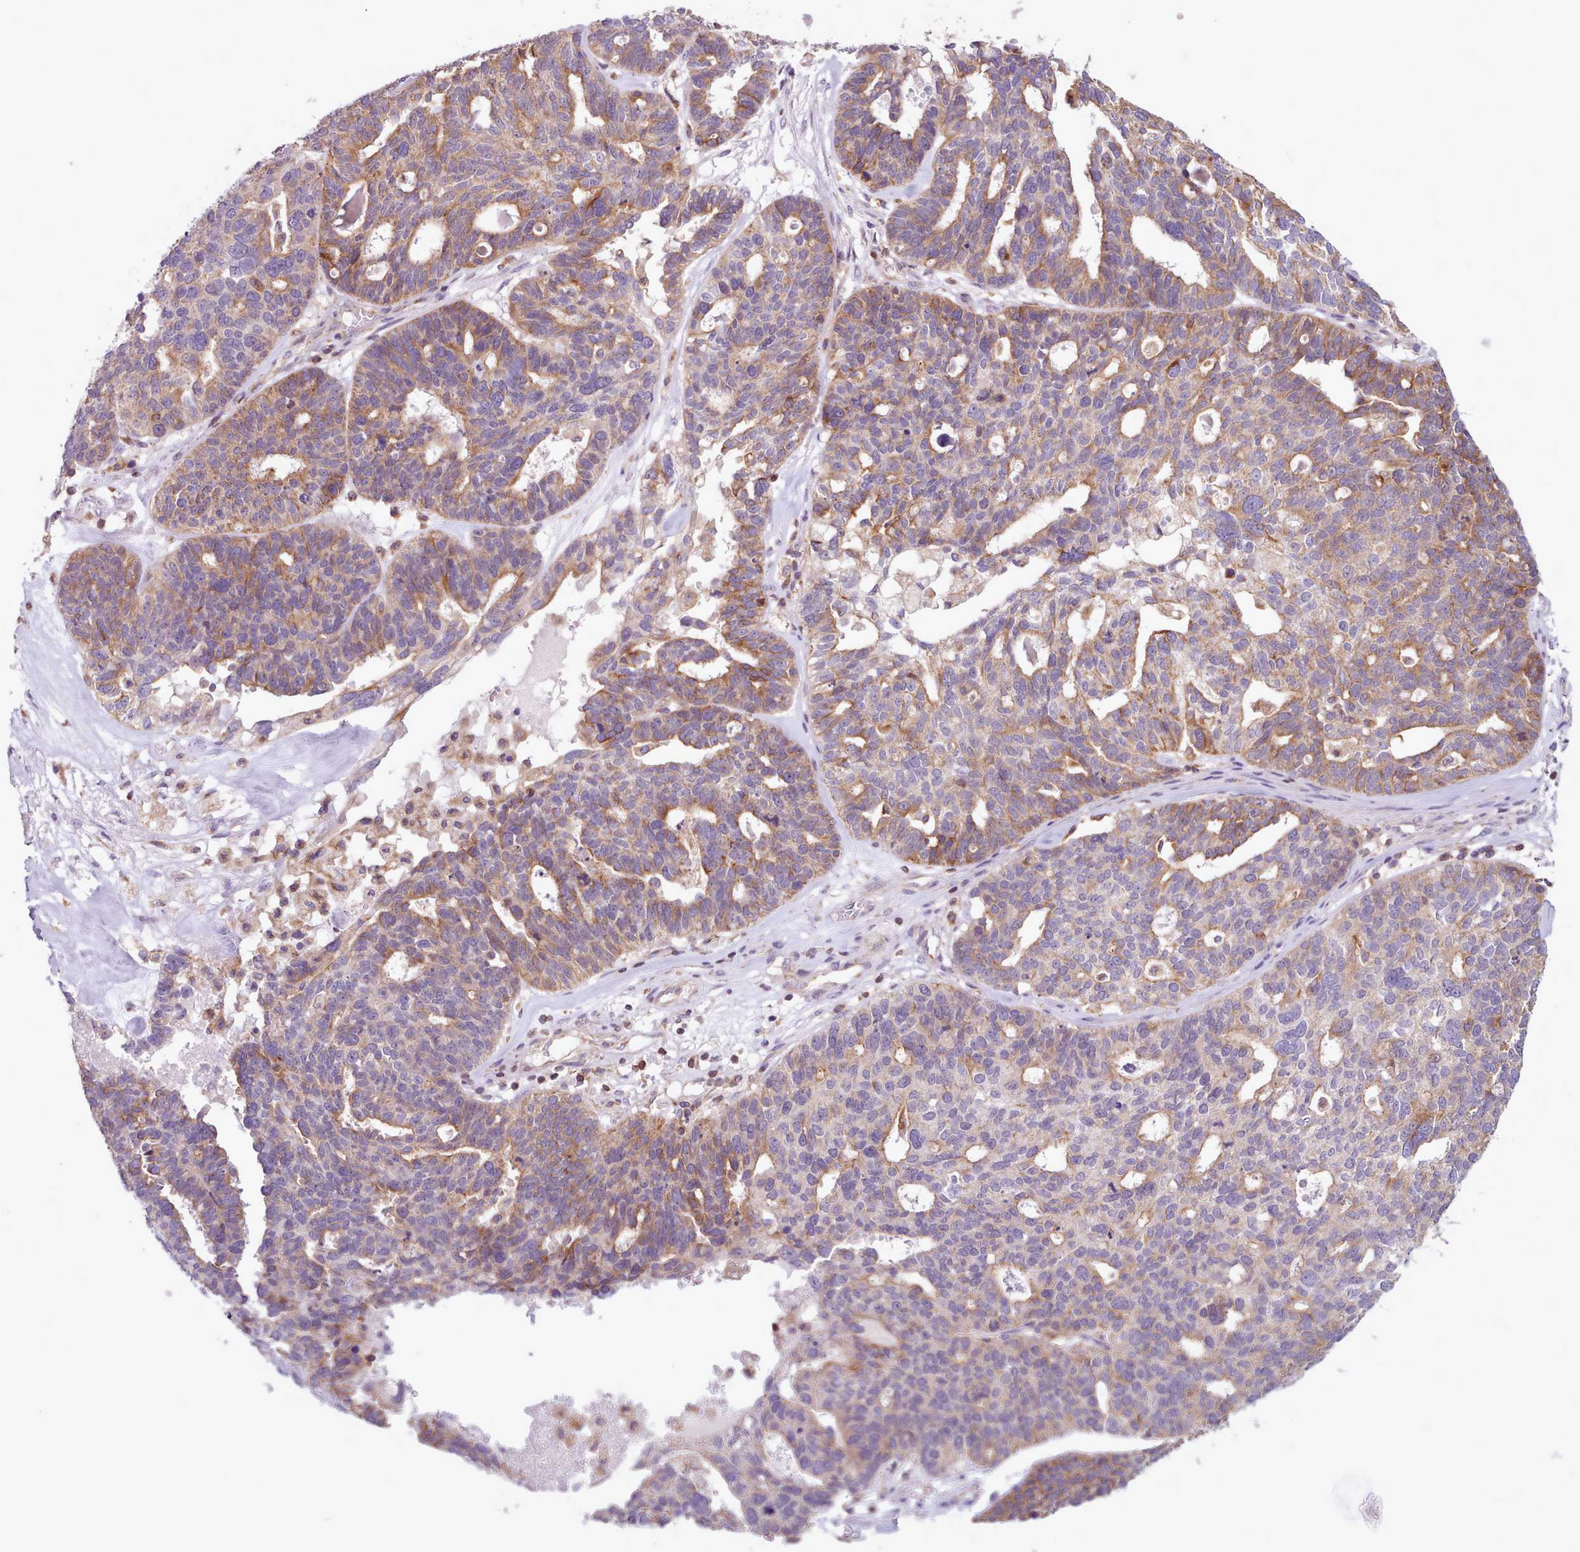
{"staining": {"intensity": "moderate", "quantity": "25%-75%", "location": "cytoplasmic/membranous"}, "tissue": "ovarian cancer", "cell_type": "Tumor cells", "image_type": "cancer", "snomed": [{"axis": "morphology", "description": "Cystadenocarcinoma, serous, NOS"}, {"axis": "topography", "description": "Ovary"}], "caption": "Ovarian serous cystadenocarcinoma was stained to show a protein in brown. There is medium levels of moderate cytoplasmic/membranous expression in about 25%-75% of tumor cells. Nuclei are stained in blue.", "gene": "CRYBG1", "patient": {"sex": "female", "age": 59}}